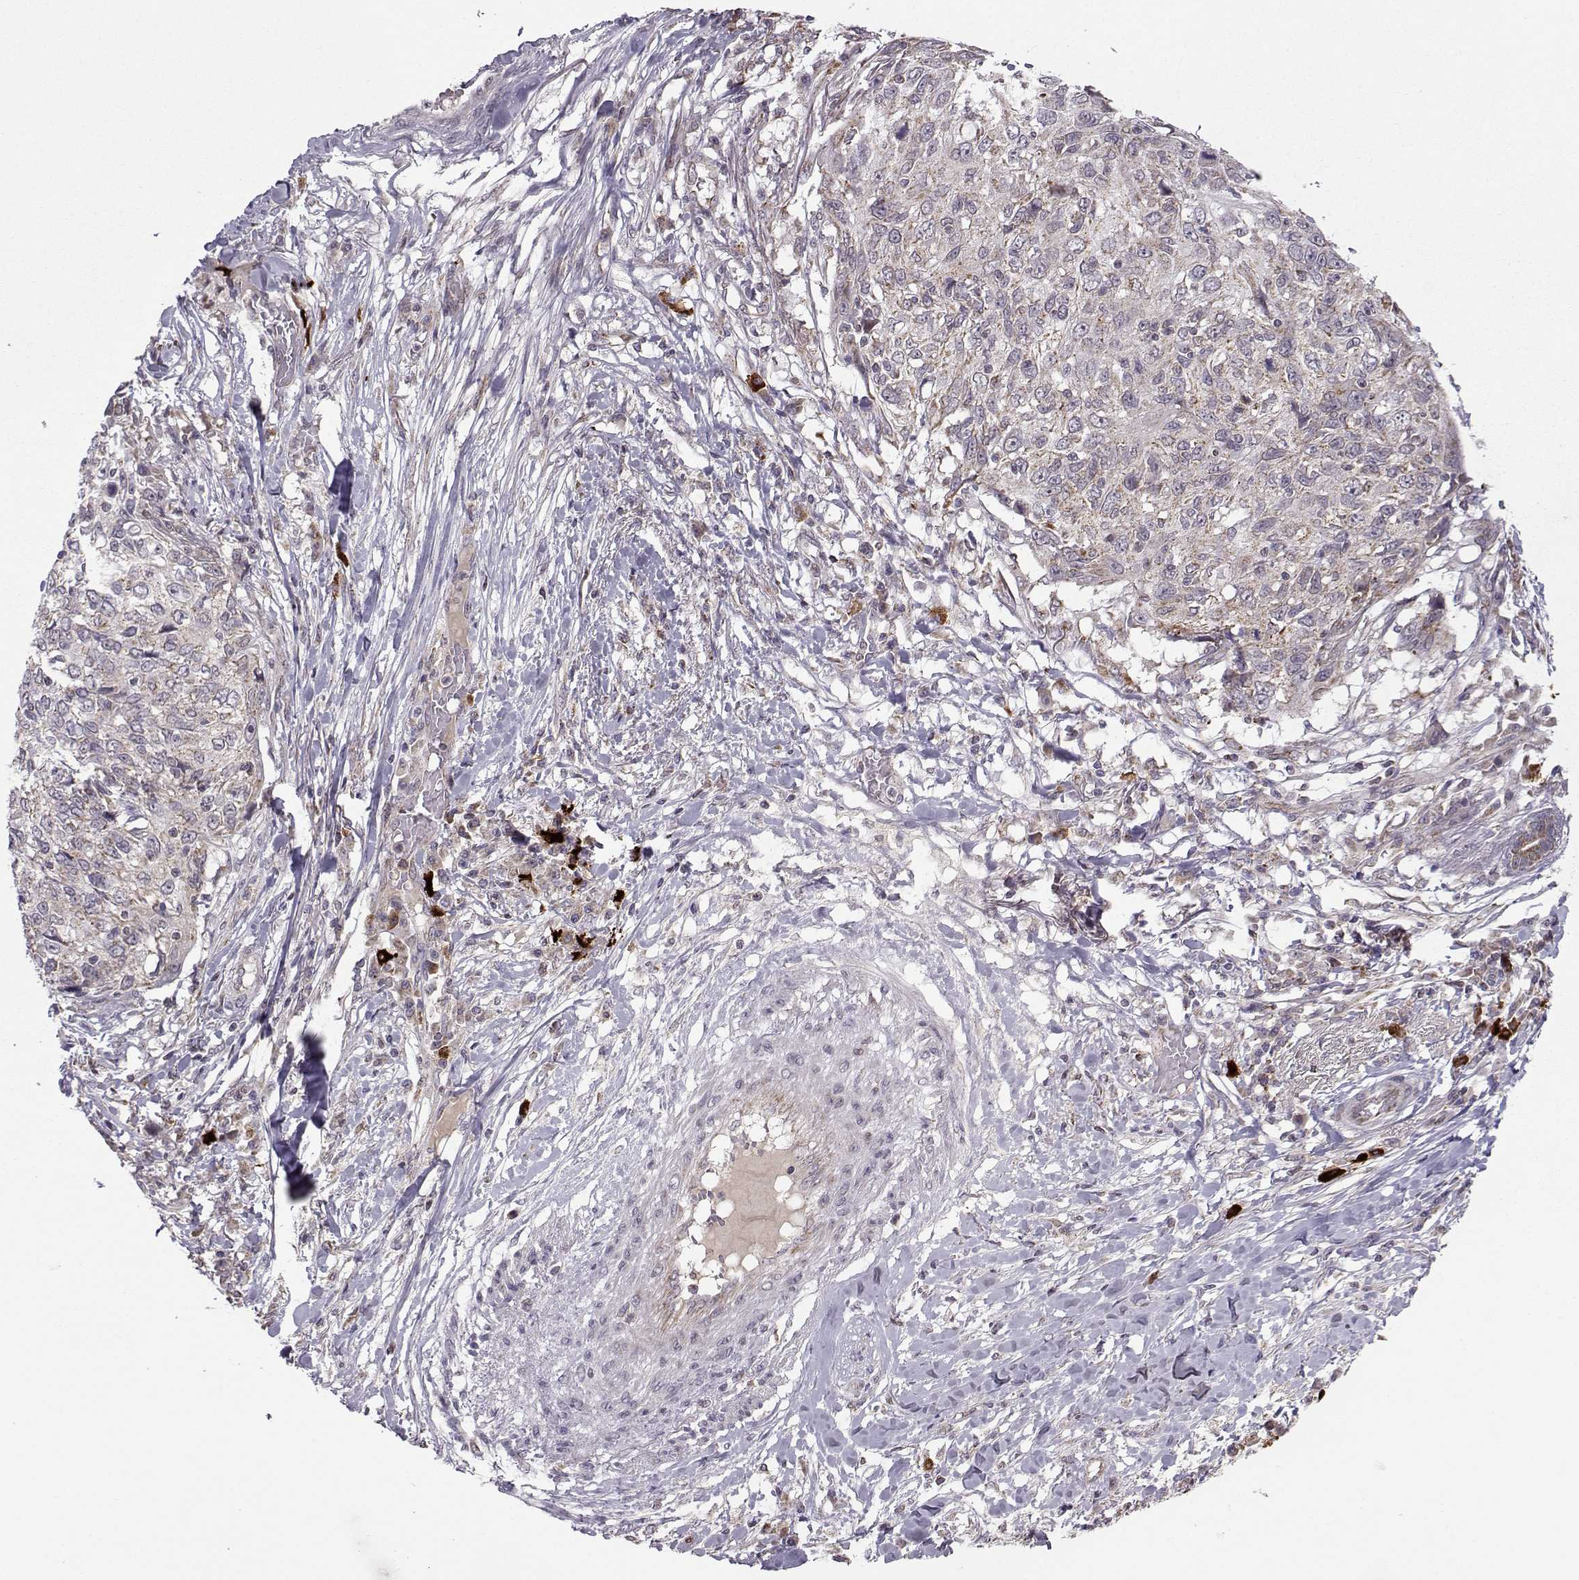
{"staining": {"intensity": "strong", "quantity": "<25%", "location": "cytoplasmic/membranous"}, "tissue": "skin cancer", "cell_type": "Tumor cells", "image_type": "cancer", "snomed": [{"axis": "morphology", "description": "Squamous cell carcinoma, NOS"}, {"axis": "topography", "description": "Skin"}], "caption": "Squamous cell carcinoma (skin) stained with a protein marker demonstrates strong staining in tumor cells.", "gene": "NECAB3", "patient": {"sex": "male", "age": 92}}